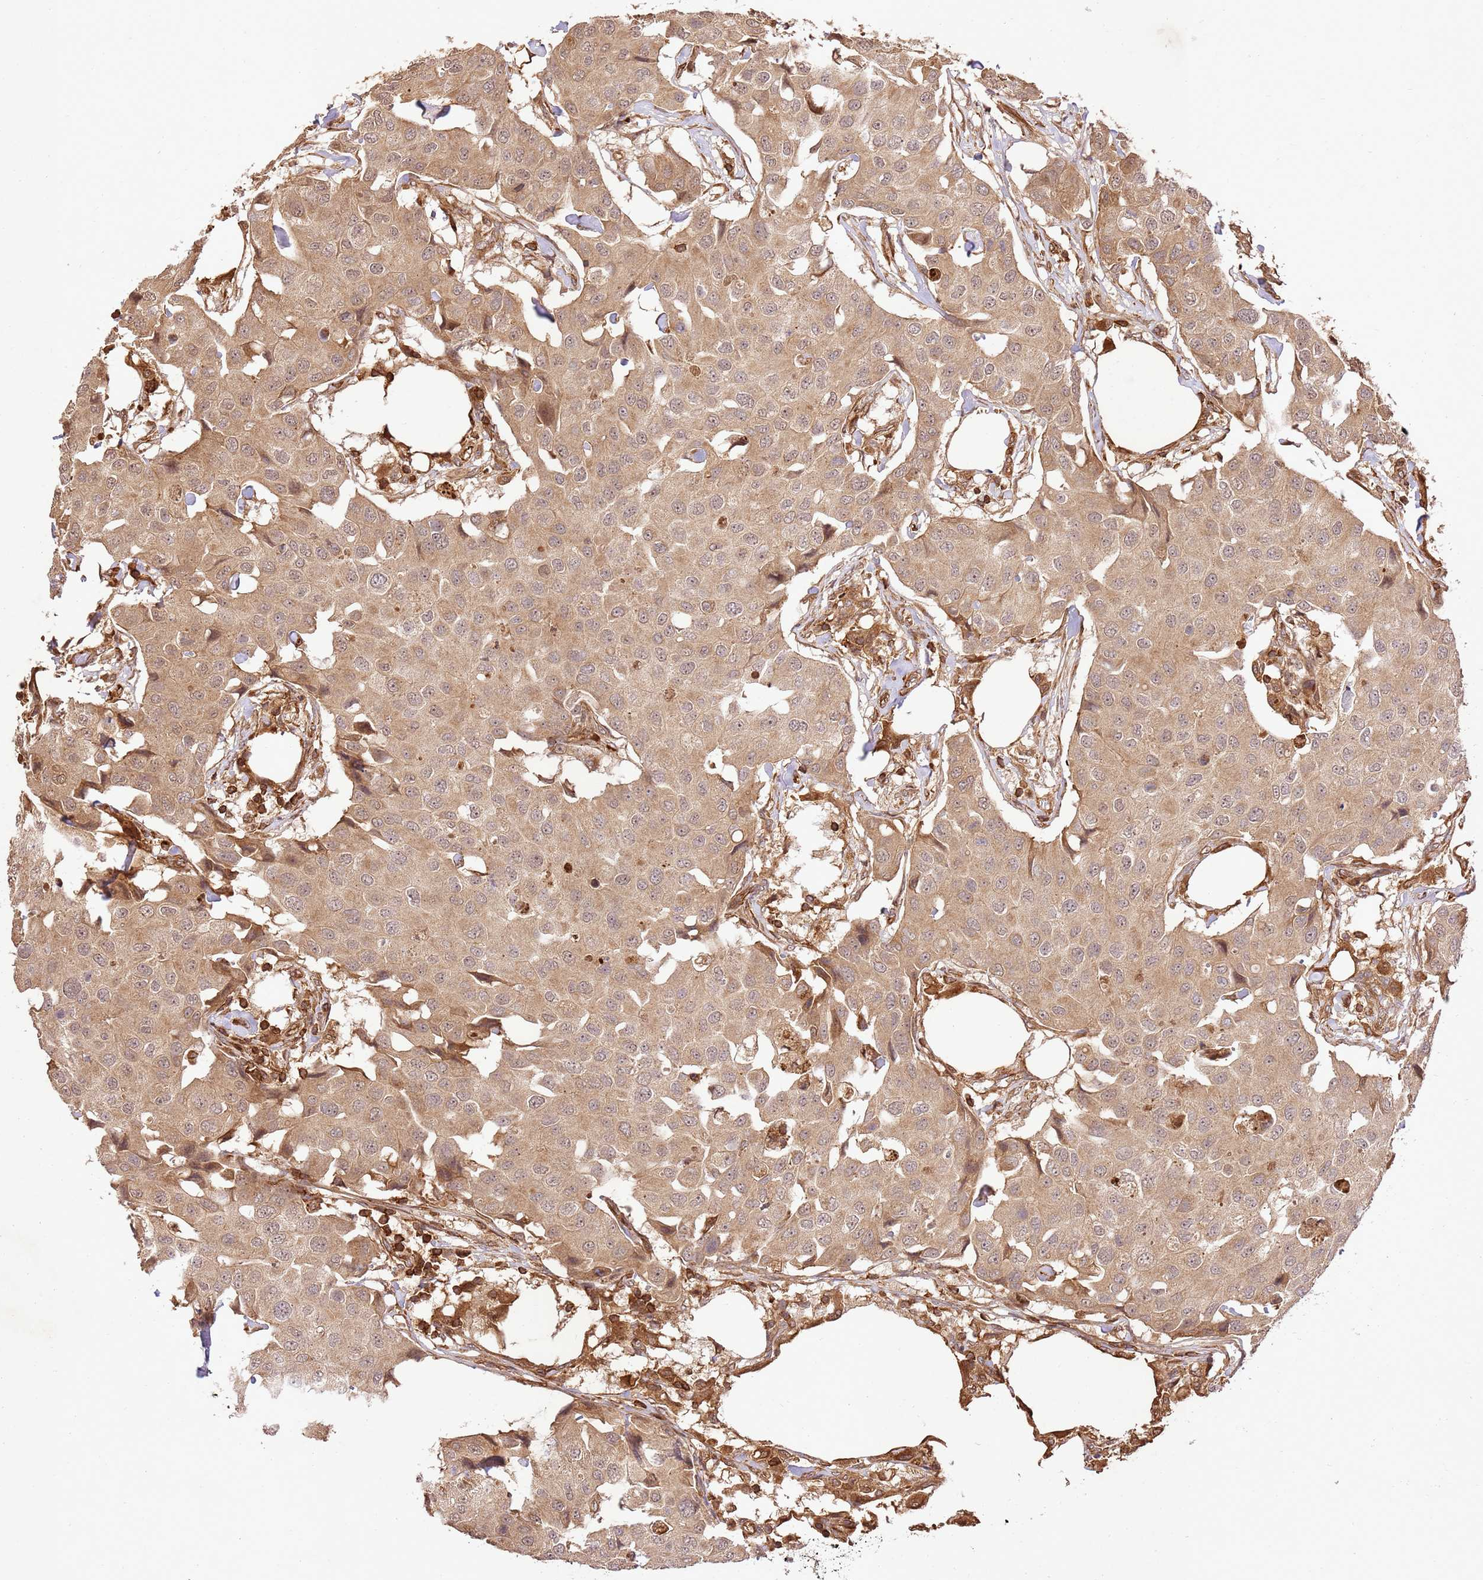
{"staining": {"intensity": "moderate", "quantity": ">75%", "location": "cytoplasmic/membranous"}, "tissue": "breast cancer", "cell_type": "Tumor cells", "image_type": "cancer", "snomed": [{"axis": "morphology", "description": "Duct carcinoma"}, {"axis": "topography", "description": "Breast"}], "caption": "Protein expression analysis of human breast intraductal carcinoma reveals moderate cytoplasmic/membranous staining in approximately >75% of tumor cells.", "gene": "KATNAL2", "patient": {"sex": "female", "age": 80}}